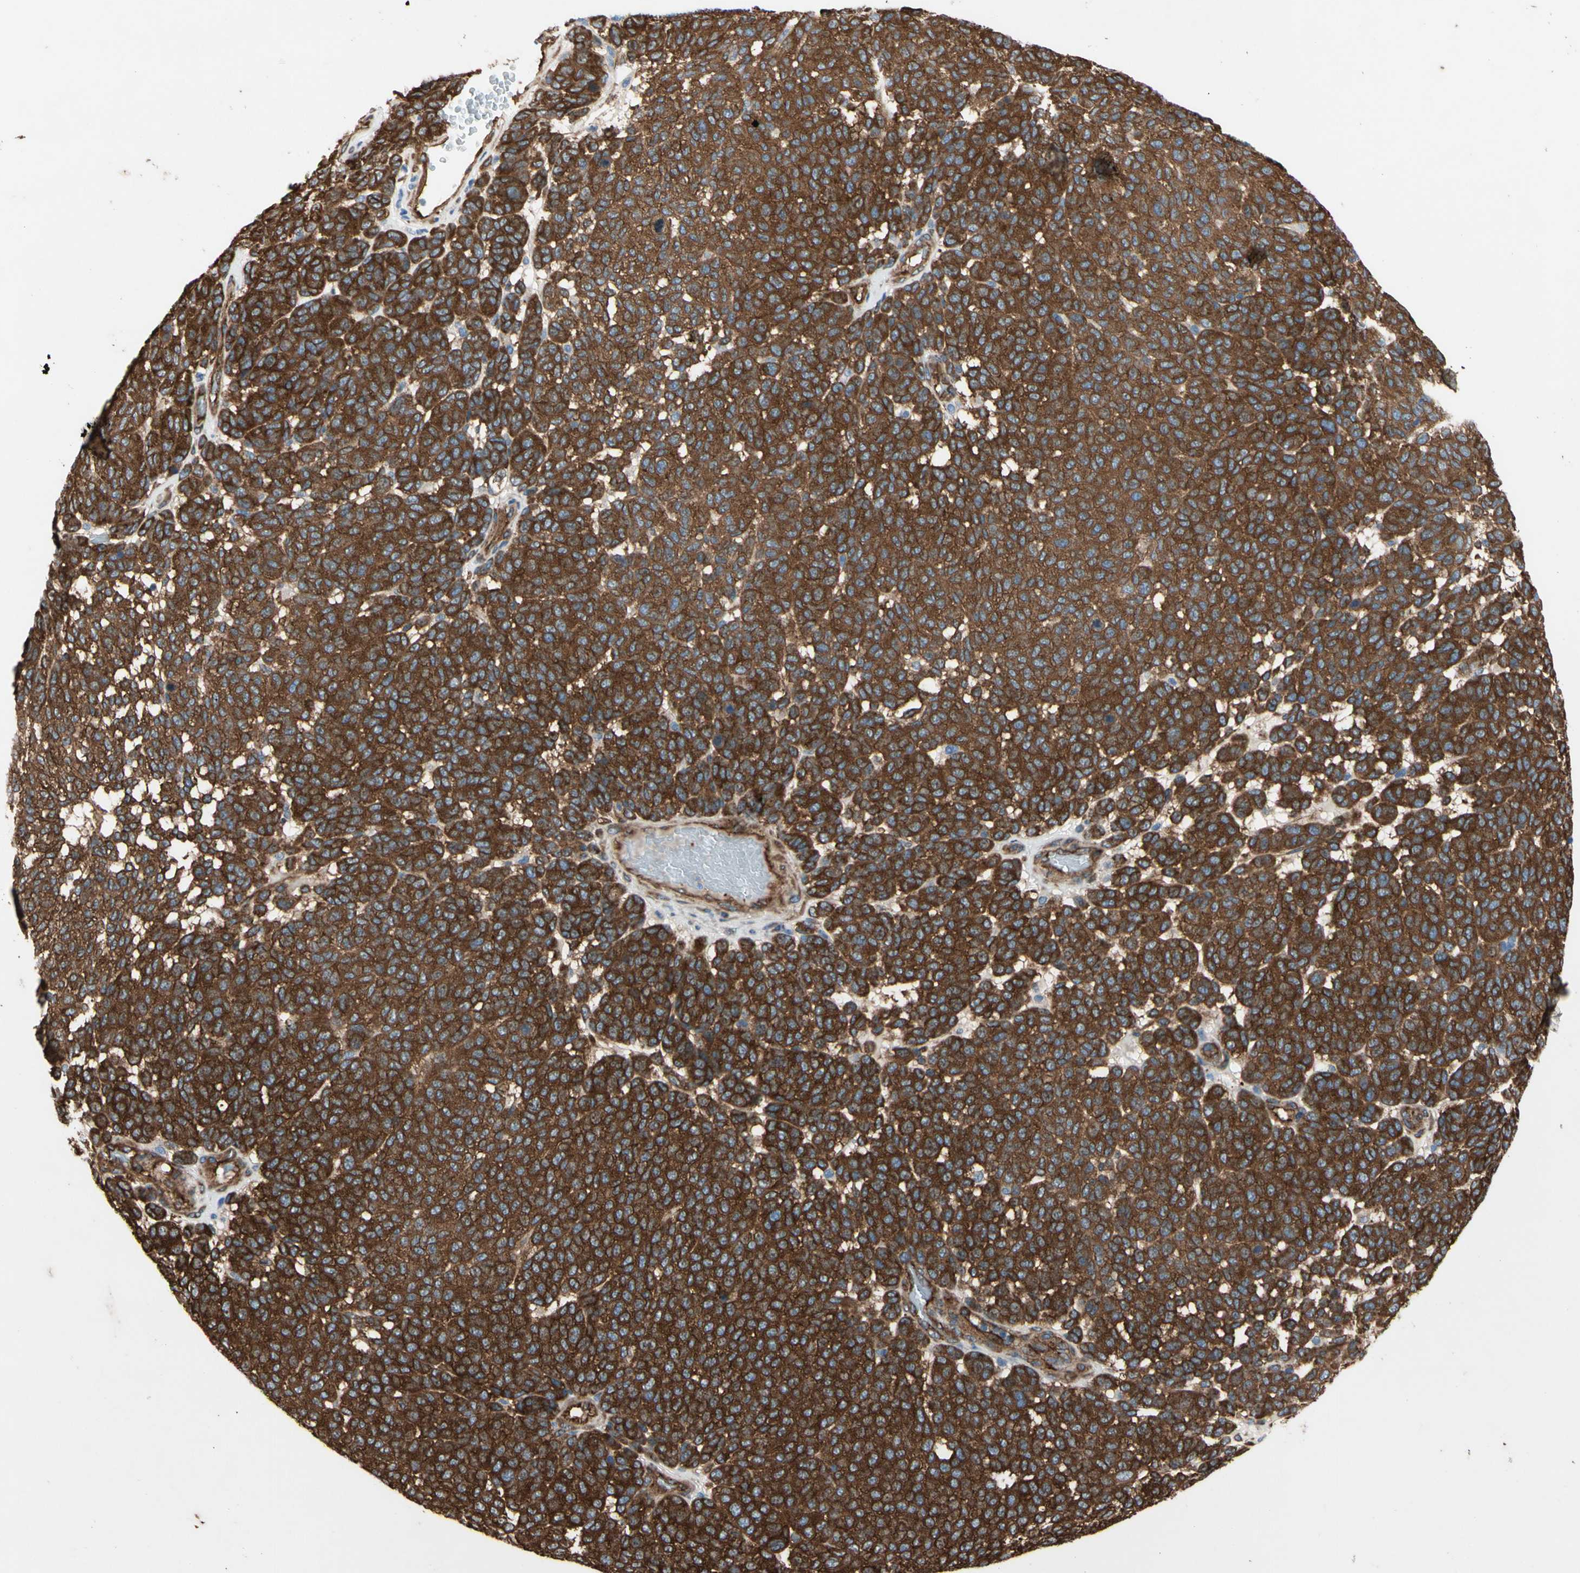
{"staining": {"intensity": "strong", "quantity": ">75%", "location": "cytoplasmic/membranous"}, "tissue": "melanoma", "cell_type": "Tumor cells", "image_type": "cancer", "snomed": [{"axis": "morphology", "description": "Malignant melanoma, NOS"}, {"axis": "topography", "description": "Skin"}], "caption": "Strong cytoplasmic/membranous protein staining is identified in approximately >75% of tumor cells in melanoma.", "gene": "CTTNBP2", "patient": {"sex": "male", "age": 59}}